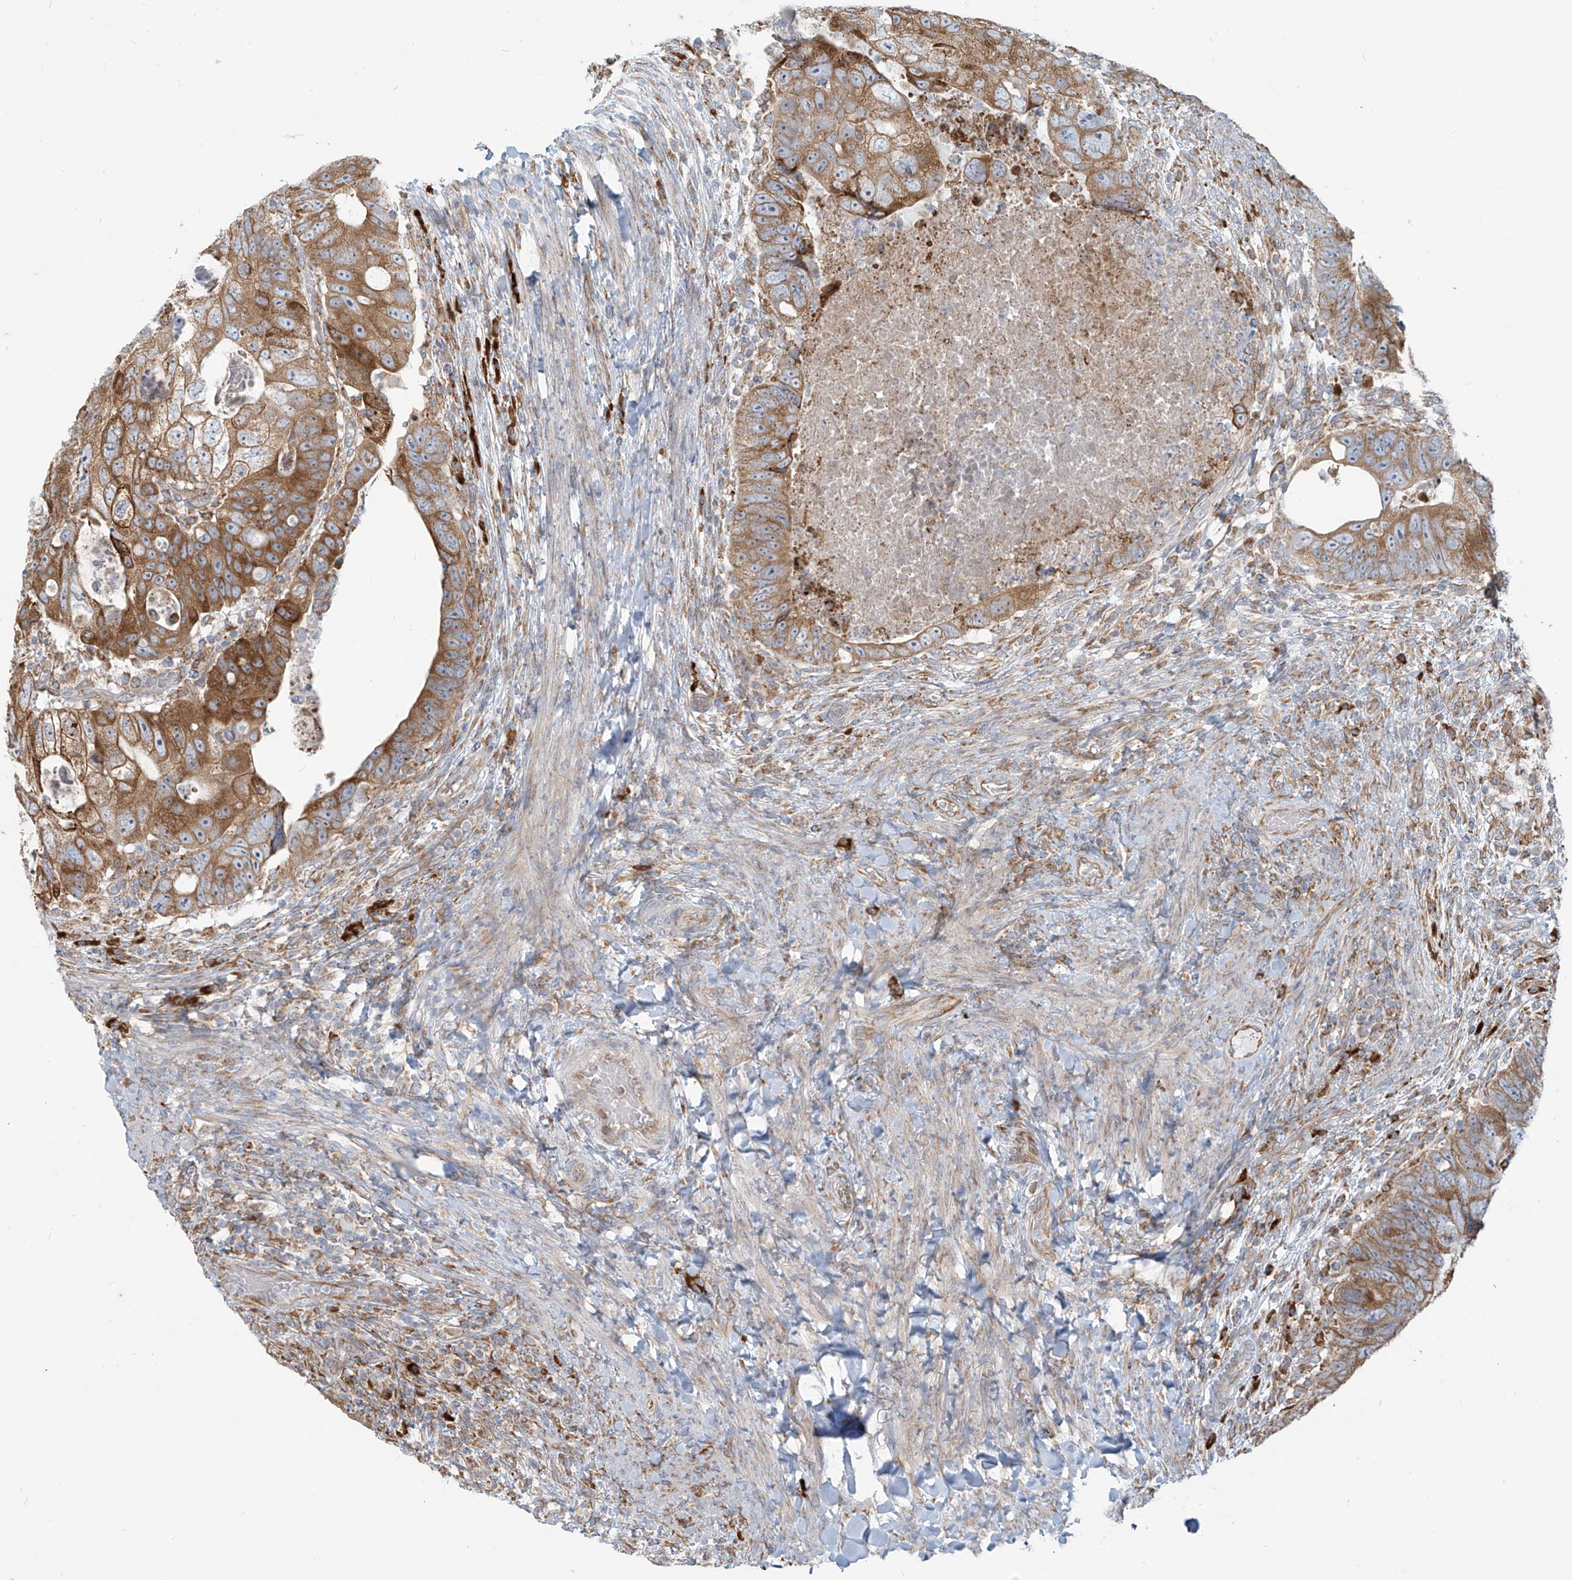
{"staining": {"intensity": "moderate", "quantity": ">75%", "location": "cytoplasmic/membranous"}, "tissue": "colorectal cancer", "cell_type": "Tumor cells", "image_type": "cancer", "snomed": [{"axis": "morphology", "description": "Adenocarcinoma, NOS"}, {"axis": "topography", "description": "Rectum"}], "caption": "This is an image of IHC staining of colorectal adenocarcinoma, which shows moderate positivity in the cytoplasmic/membranous of tumor cells.", "gene": "KATNIP", "patient": {"sex": "male", "age": 59}}